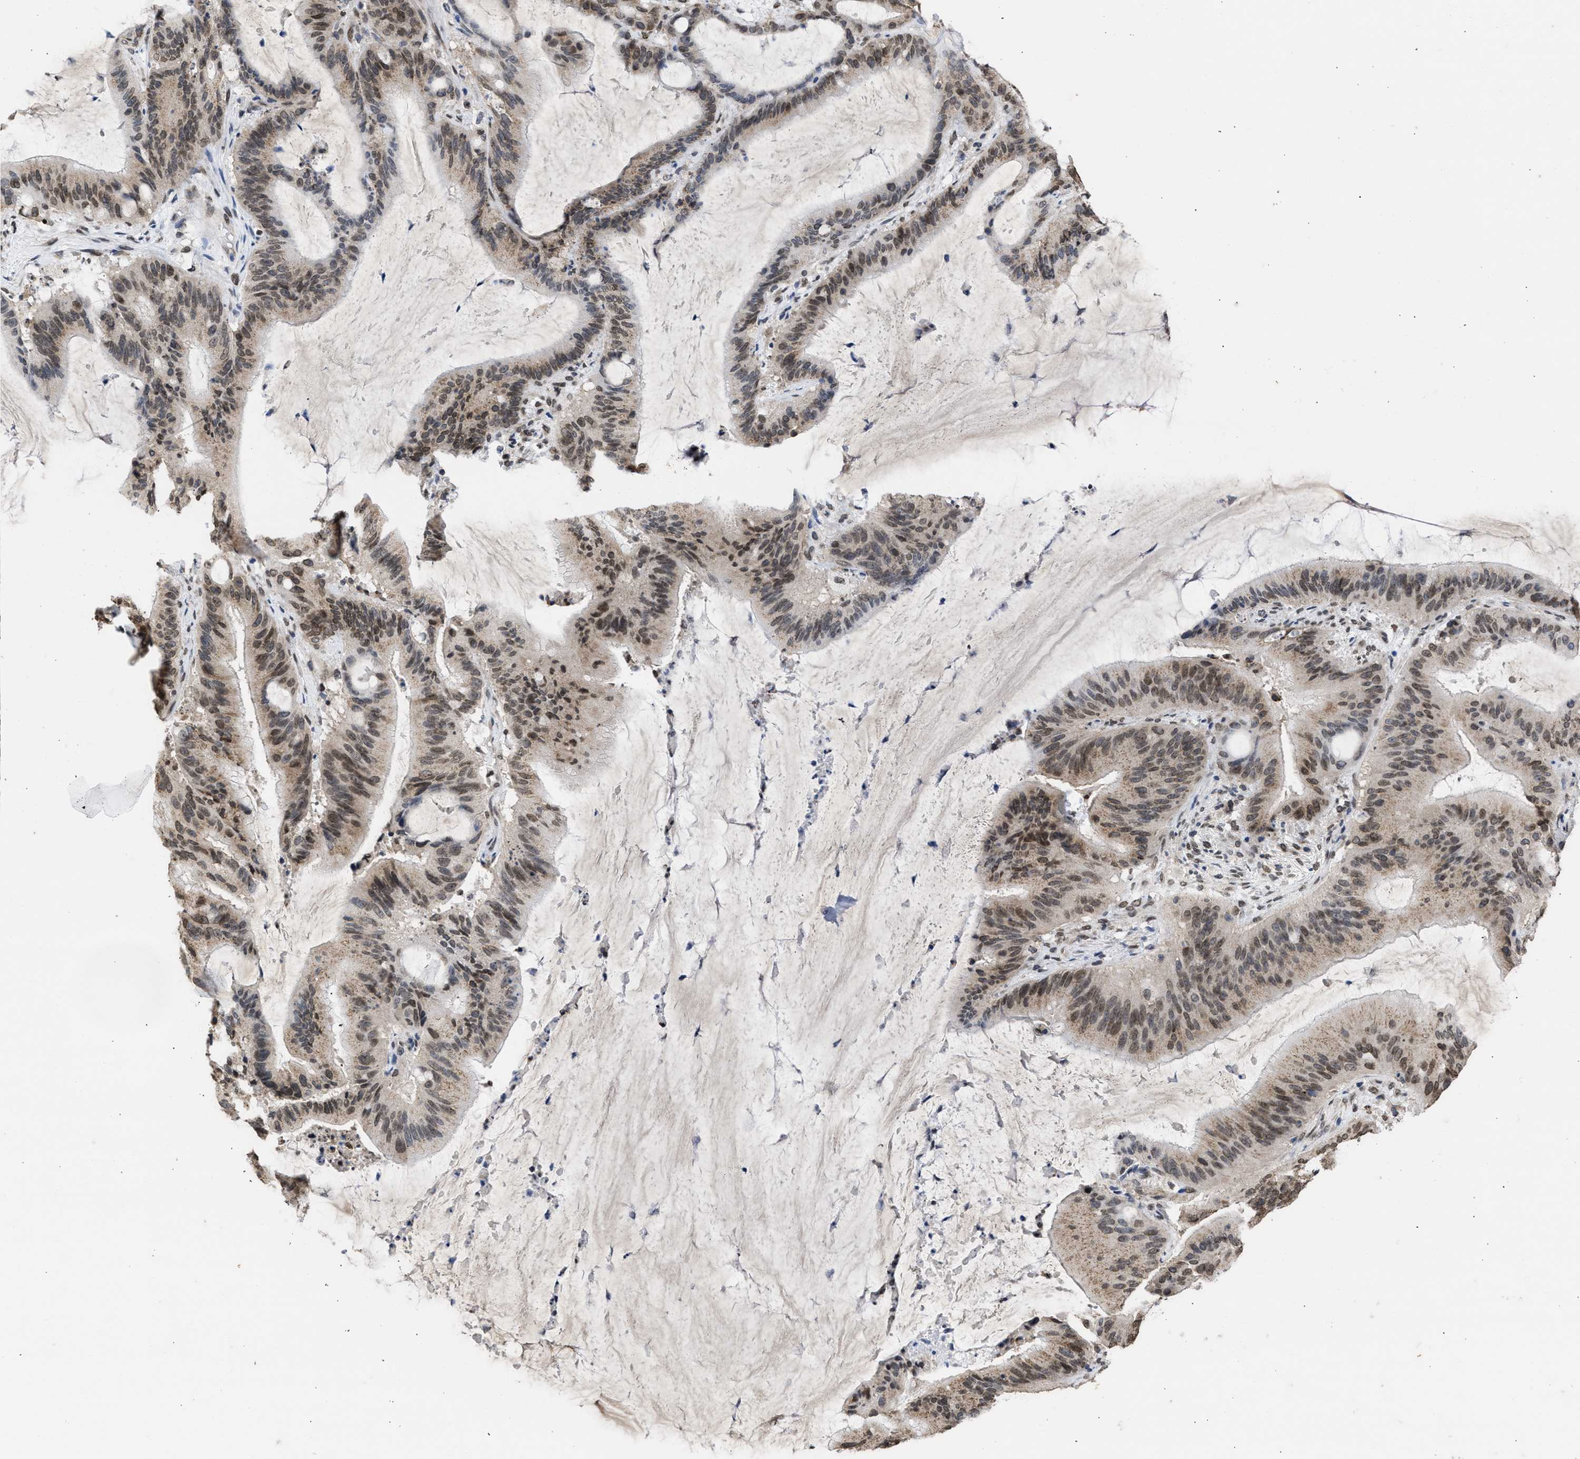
{"staining": {"intensity": "weak", "quantity": ">75%", "location": "cytoplasmic/membranous,nuclear"}, "tissue": "liver cancer", "cell_type": "Tumor cells", "image_type": "cancer", "snomed": [{"axis": "morphology", "description": "Normal tissue, NOS"}, {"axis": "morphology", "description": "Cholangiocarcinoma"}, {"axis": "topography", "description": "Liver"}, {"axis": "topography", "description": "Peripheral nerve tissue"}], "caption": "Protein positivity by immunohistochemistry (IHC) displays weak cytoplasmic/membranous and nuclear positivity in about >75% of tumor cells in liver cancer.", "gene": "NUP35", "patient": {"sex": "female", "age": 73}}